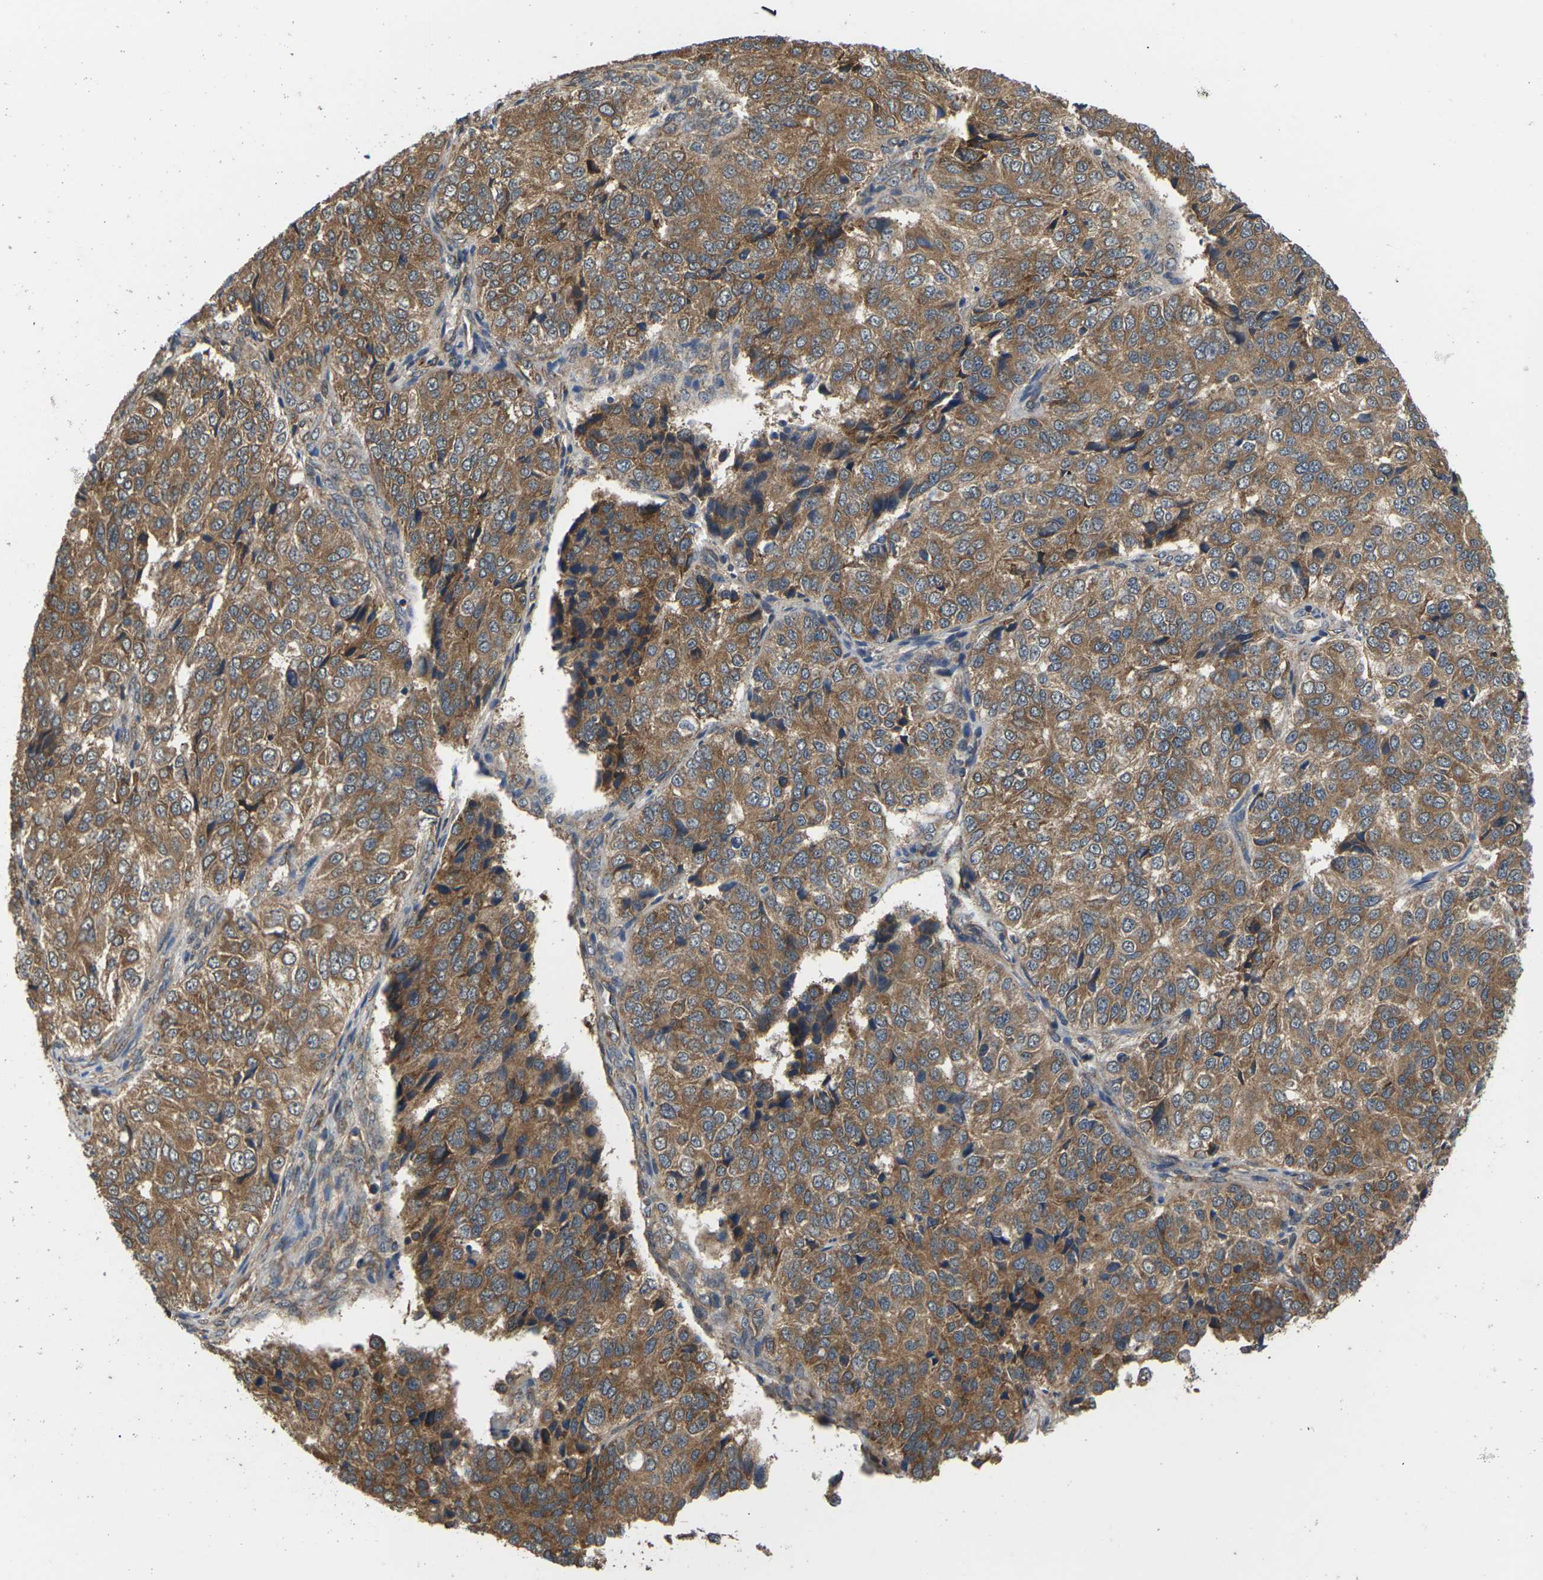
{"staining": {"intensity": "moderate", "quantity": ">75%", "location": "cytoplasmic/membranous"}, "tissue": "ovarian cancer", "cell_type": "Tumor cells", "image_type": "cancer", "snomed": [{"axis": "morphology", "description": "Carcinoma, endometroid"}, {"axis": "topography", "description": "Ovary"}], "caption": "Protein analysis of ovarian cancer tissue exhibits moderate cytoplasmic/membranous positivity in about >75% of tumor cells.", "gene": "NRAS", "patient": {"sex": "female", "age": 51}}